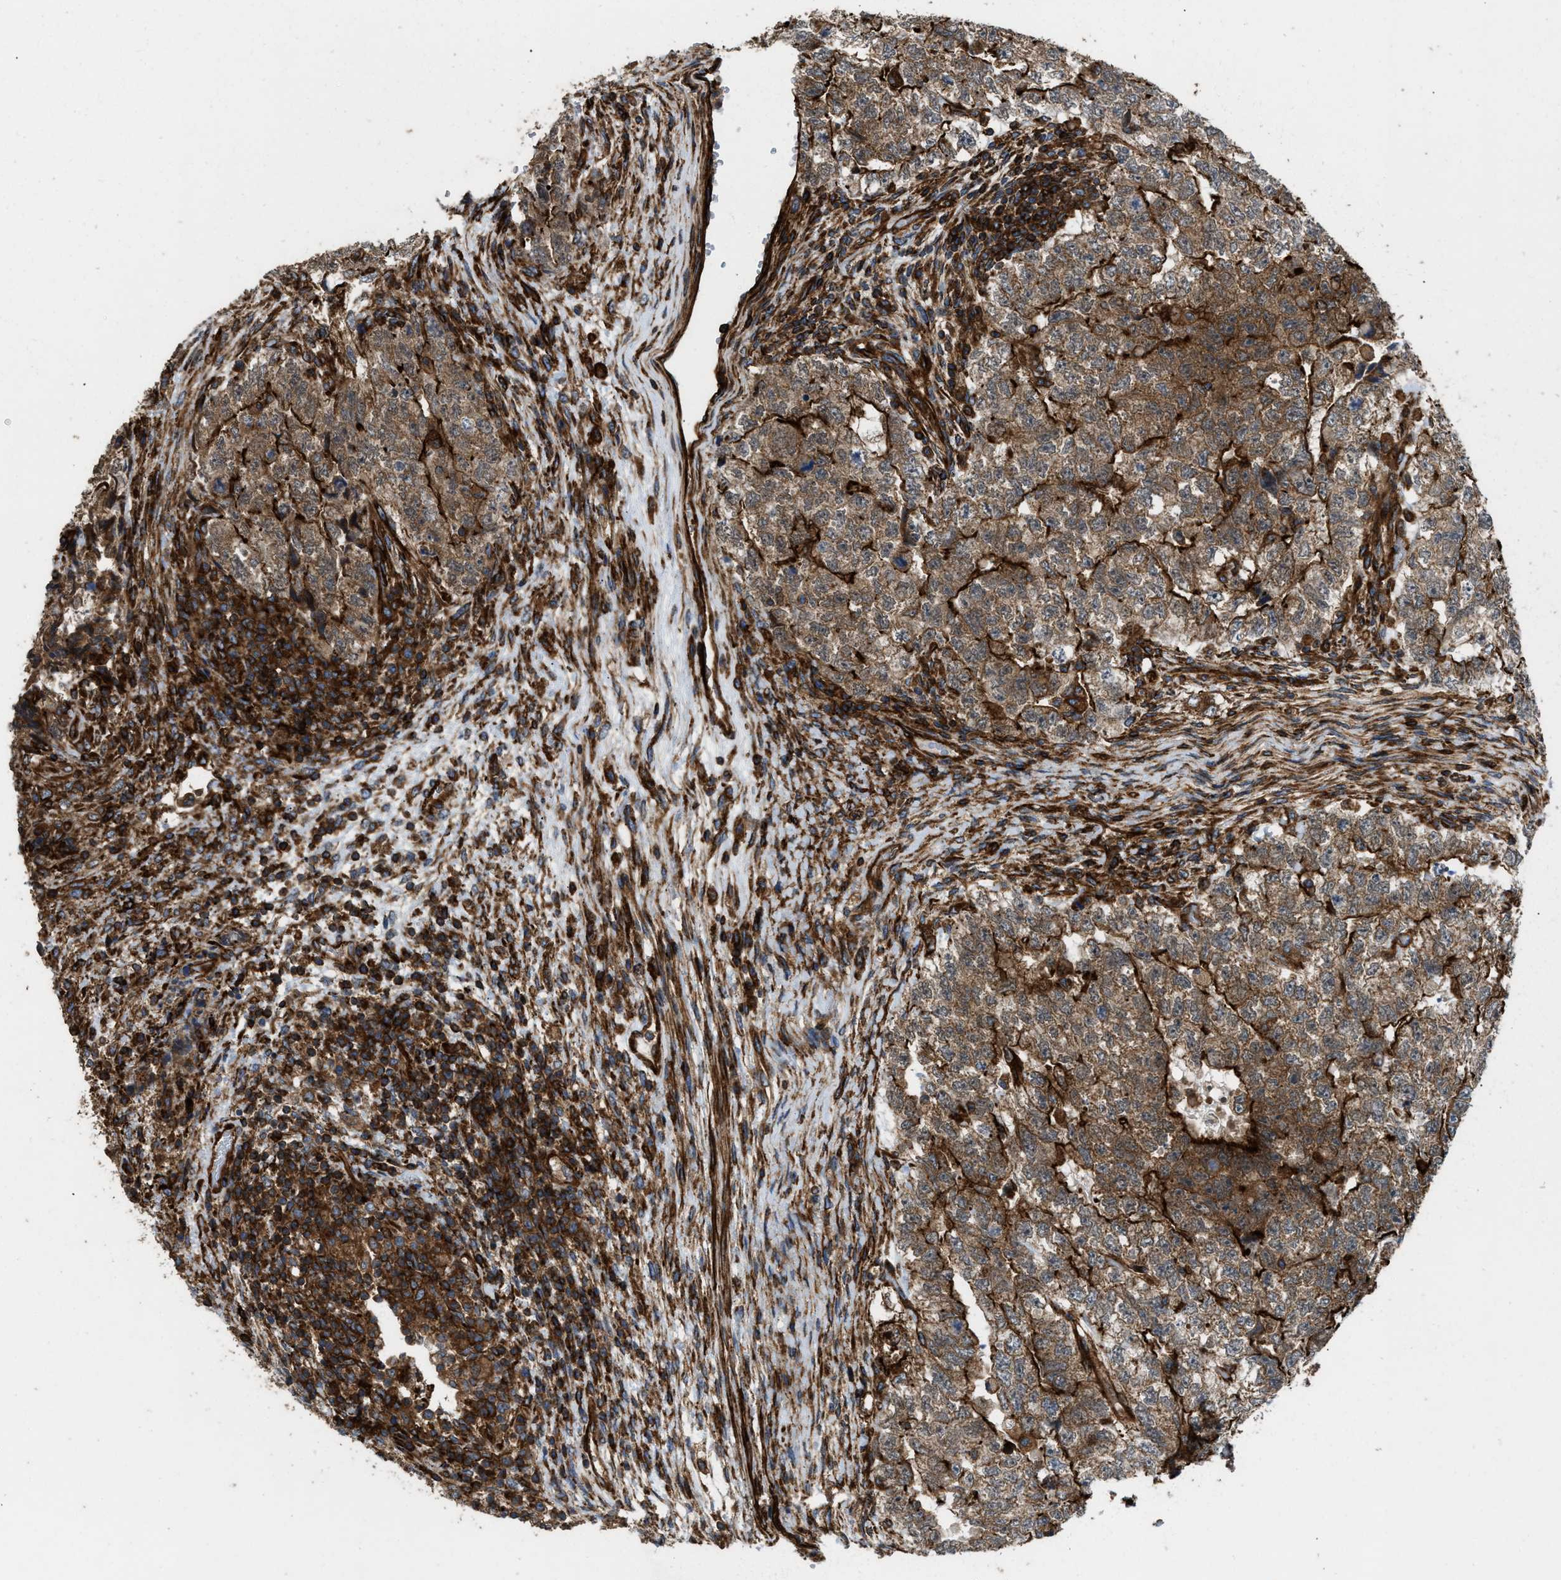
{"staining": {"intensity": "moderate", "quantity": ">75%", "location": "cytoplasmic/membranous"}, "tissue": "testis cancer", "cell_type": "Tumor cells", "image_type": "cancer", "snomed": [{"axis": "morphology", "description": "Carcinoma, Embryonal, NOS"}, {"axis": "topography", "description": "Testis"}], "caption": "Immunohistochemical staining of testis cancer (embryonal carcinoma) displays medium levels of moderate cytoplasmic/membranous positivity in about >75% of tumor cells.", "gene": "EGLN1", "patient": {"sex": "male", "age": 36}}